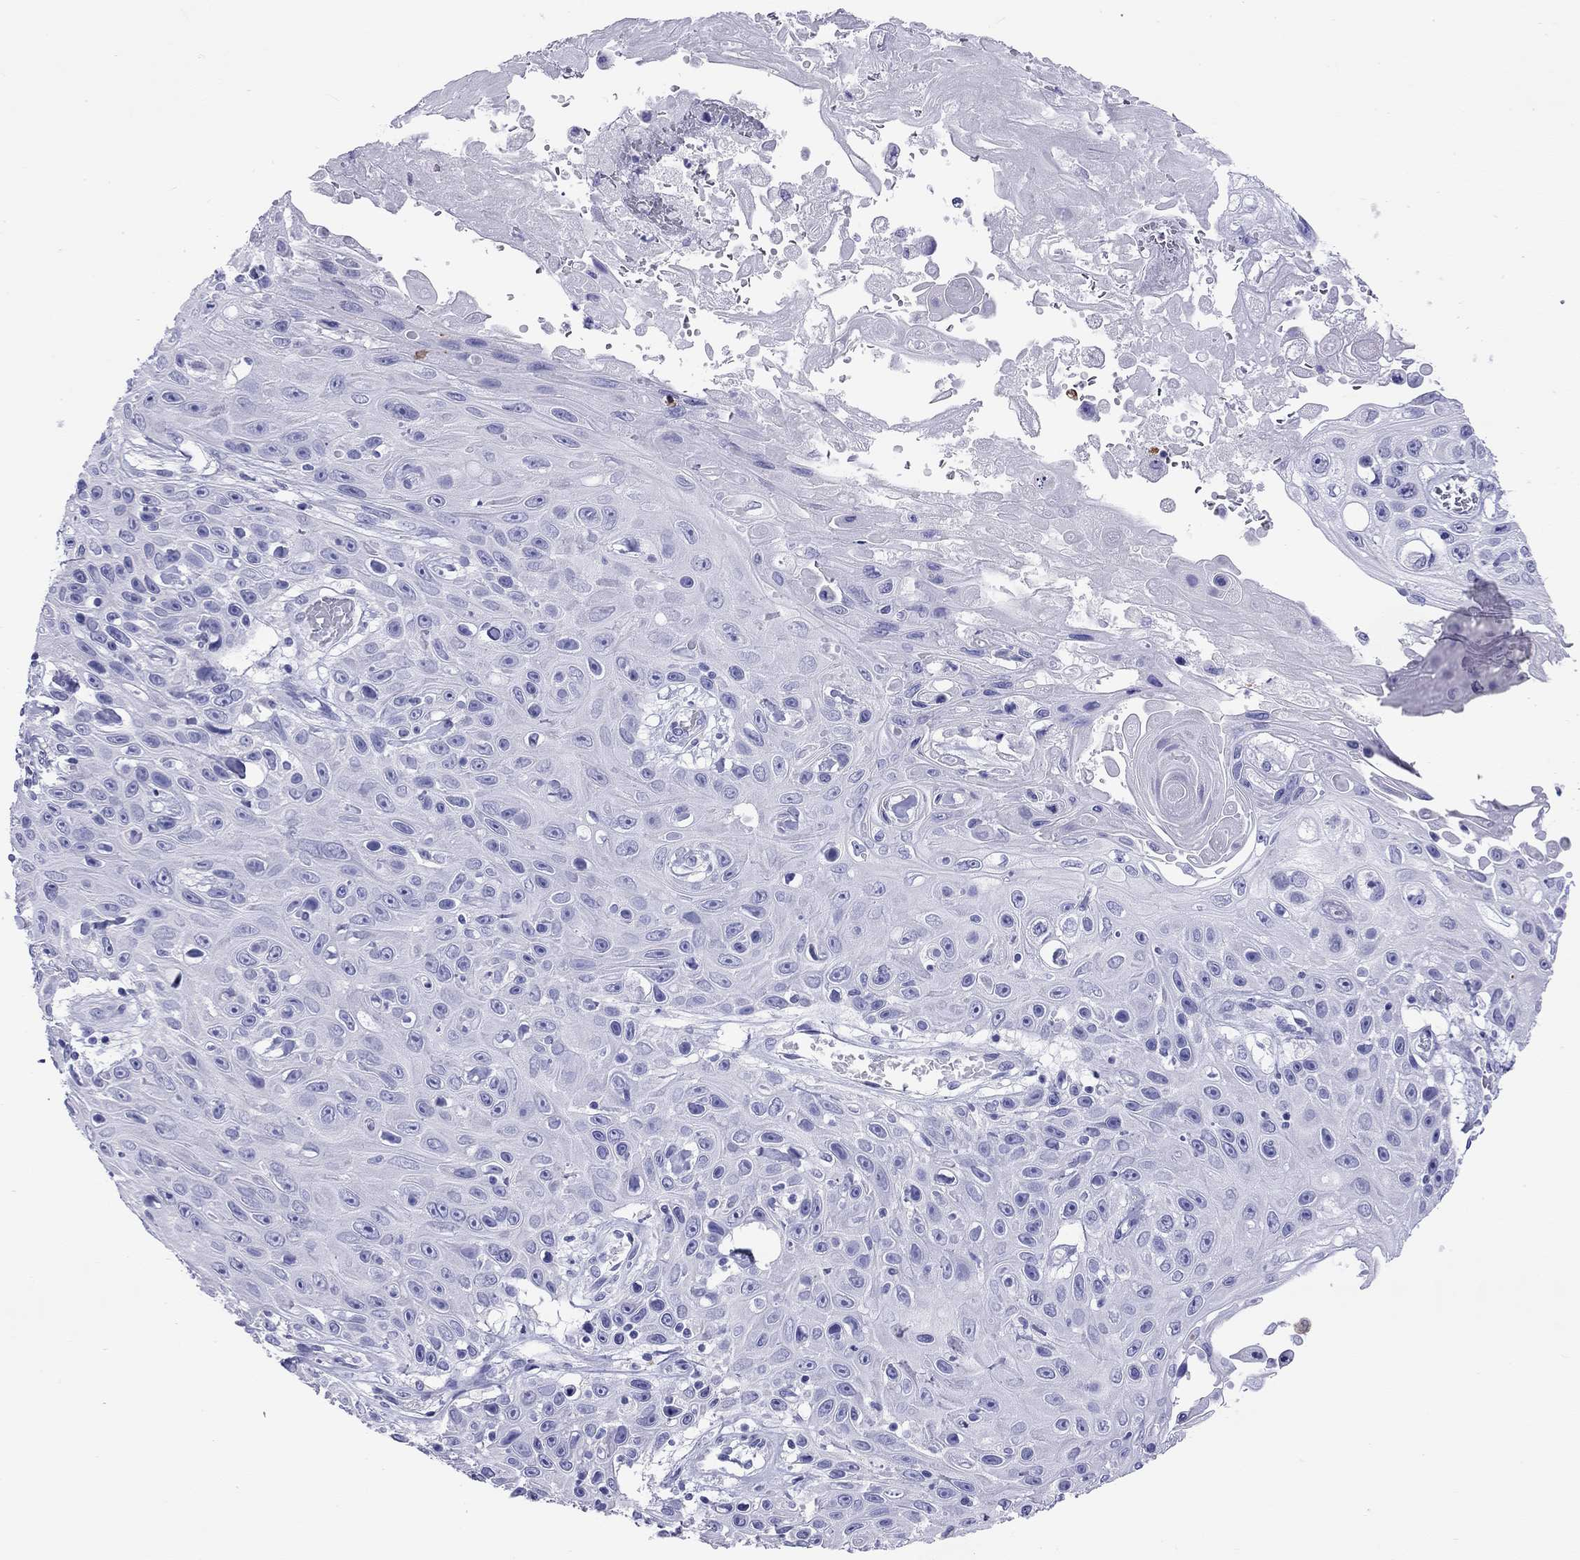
{"staining": {"intensity": "negative", "quantity": "none", "location": "none"}, "tissue": "skin cancer", "cell_type": "Tumor cells", "image_type": "cancer", "snomed": [{"axis": "morphology", "description": "Squamous cell carcinoma, NOS"}, {"axis": "topography", "description": "Skin"}], "caption": "Tumor cells are negative for protein expression in human skin cancer (squamous cell carcinoma). (DAB (3,3'-diaminobenzidine) immunohistochemistry (IHC) visualized using brightfield microscopy, high magnification).", "gene": "HLA-DQB2", "patient": {"sex": "male", "age": 82}}